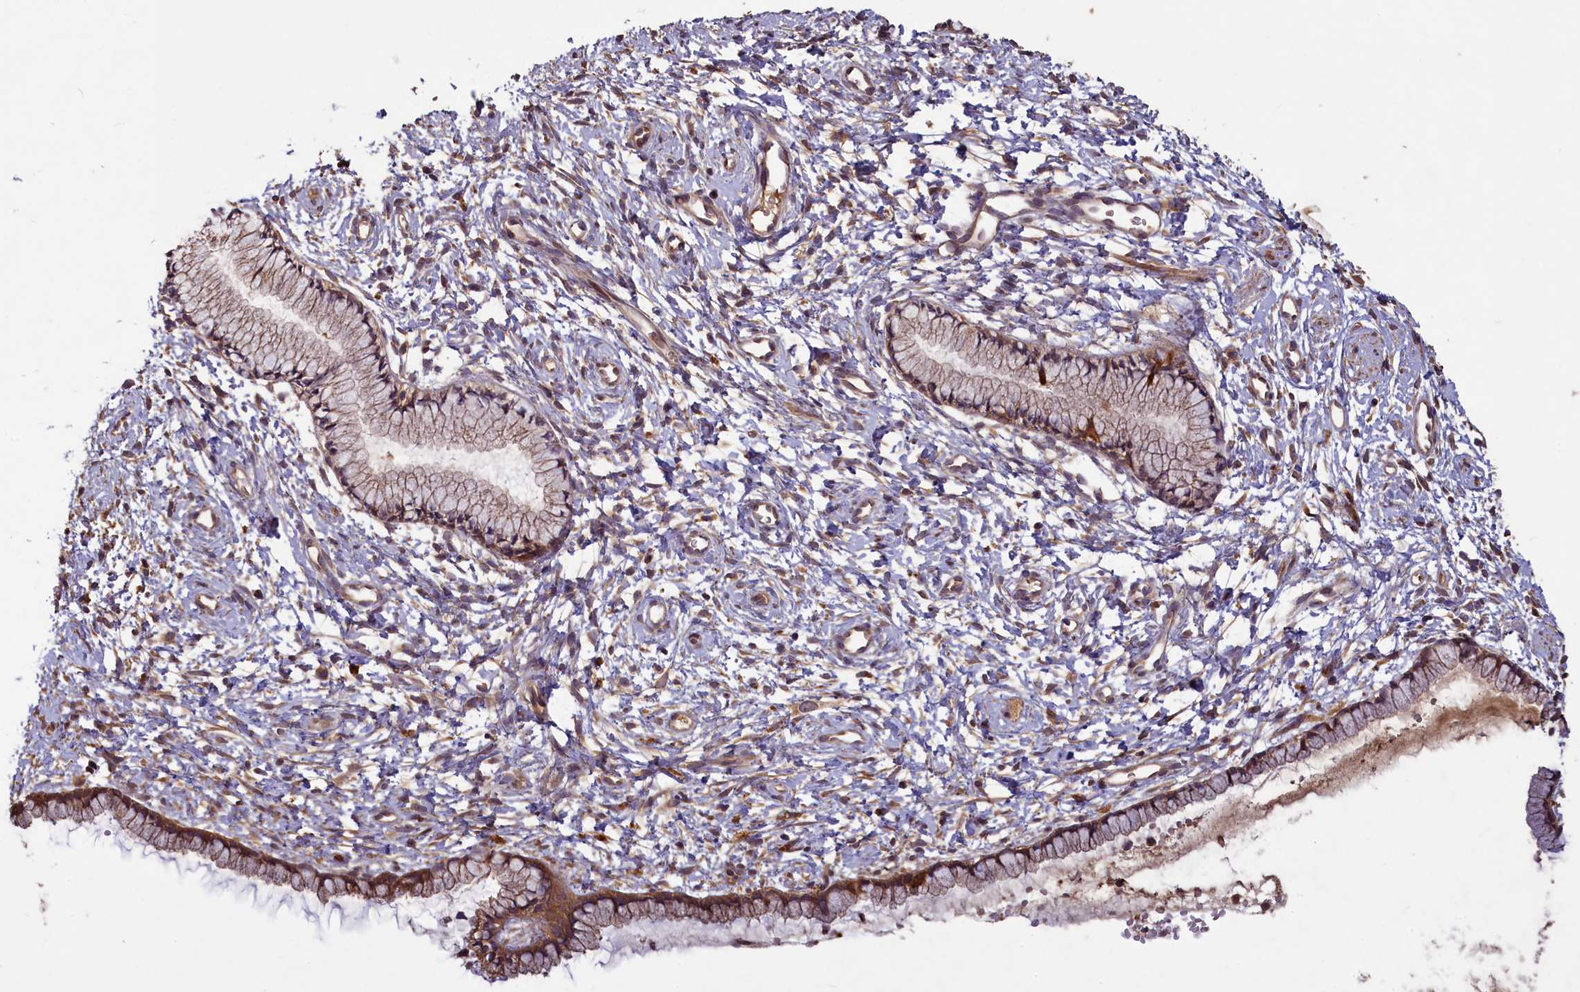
{"staining": {"intensity": "moderate", "quantity": ">75%", "location": "cytoplasmic/membranous"}, "tissue": "cervix", "cell_type": "Glandular cells", "image_type": "normal", "snomed": [{"axis": "morphology", "description": "Normal tissue, NOS"}, {"axis": "topography", "description": "Cervix"}], "caption": "Immunohistochemistry (IHC) photomicrograph of unremarkable cervix: cervix stained using immunohistochemistry shows medium levels of moderate protein expression localized specifically in the cytoplasmic/membranous of glandular cells, appearing as a cytoplasmic/membranous brown color.", "gene": "NUDT6", "patient": {"sex": "female", "age": 57}}